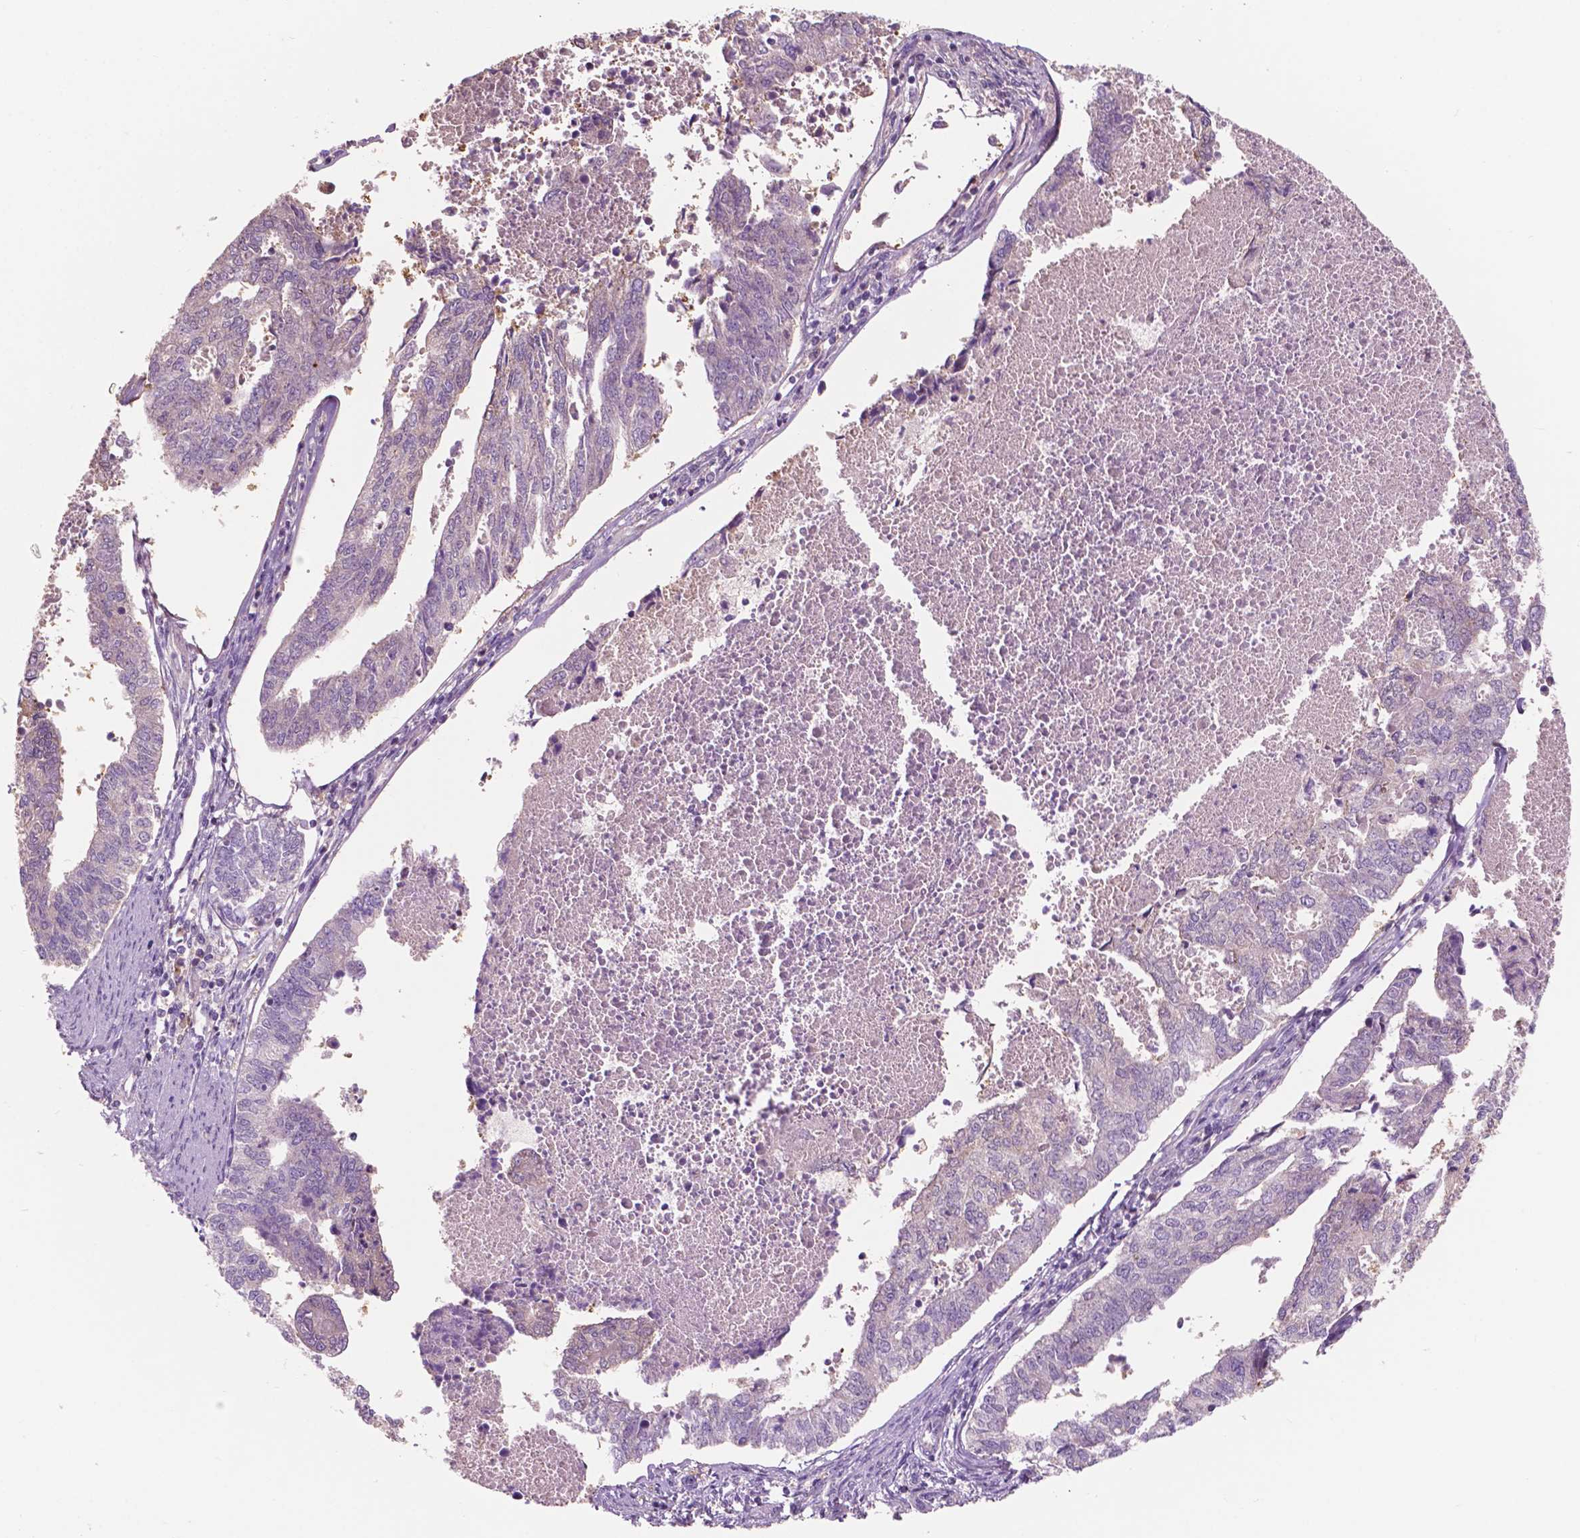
{"staining": {"intensity": "negative", "quantity": "none", "location": "none"}, "tissue": "endometrial cancer", "cell_type": "Tumor cells", "image_type": "cancer", "snomed": [{"axis": "morphology", "description": "Adenocarcinoma, NOS"}, {"axis": "topography", "description": "Endometrium"}], "caption": "Image shows no significant protein expression in tumor cells of endometrial cancer (adenocarcinoma).", "gene": "SEMA4A", "patient": {"sex": "female", "age": 73}}